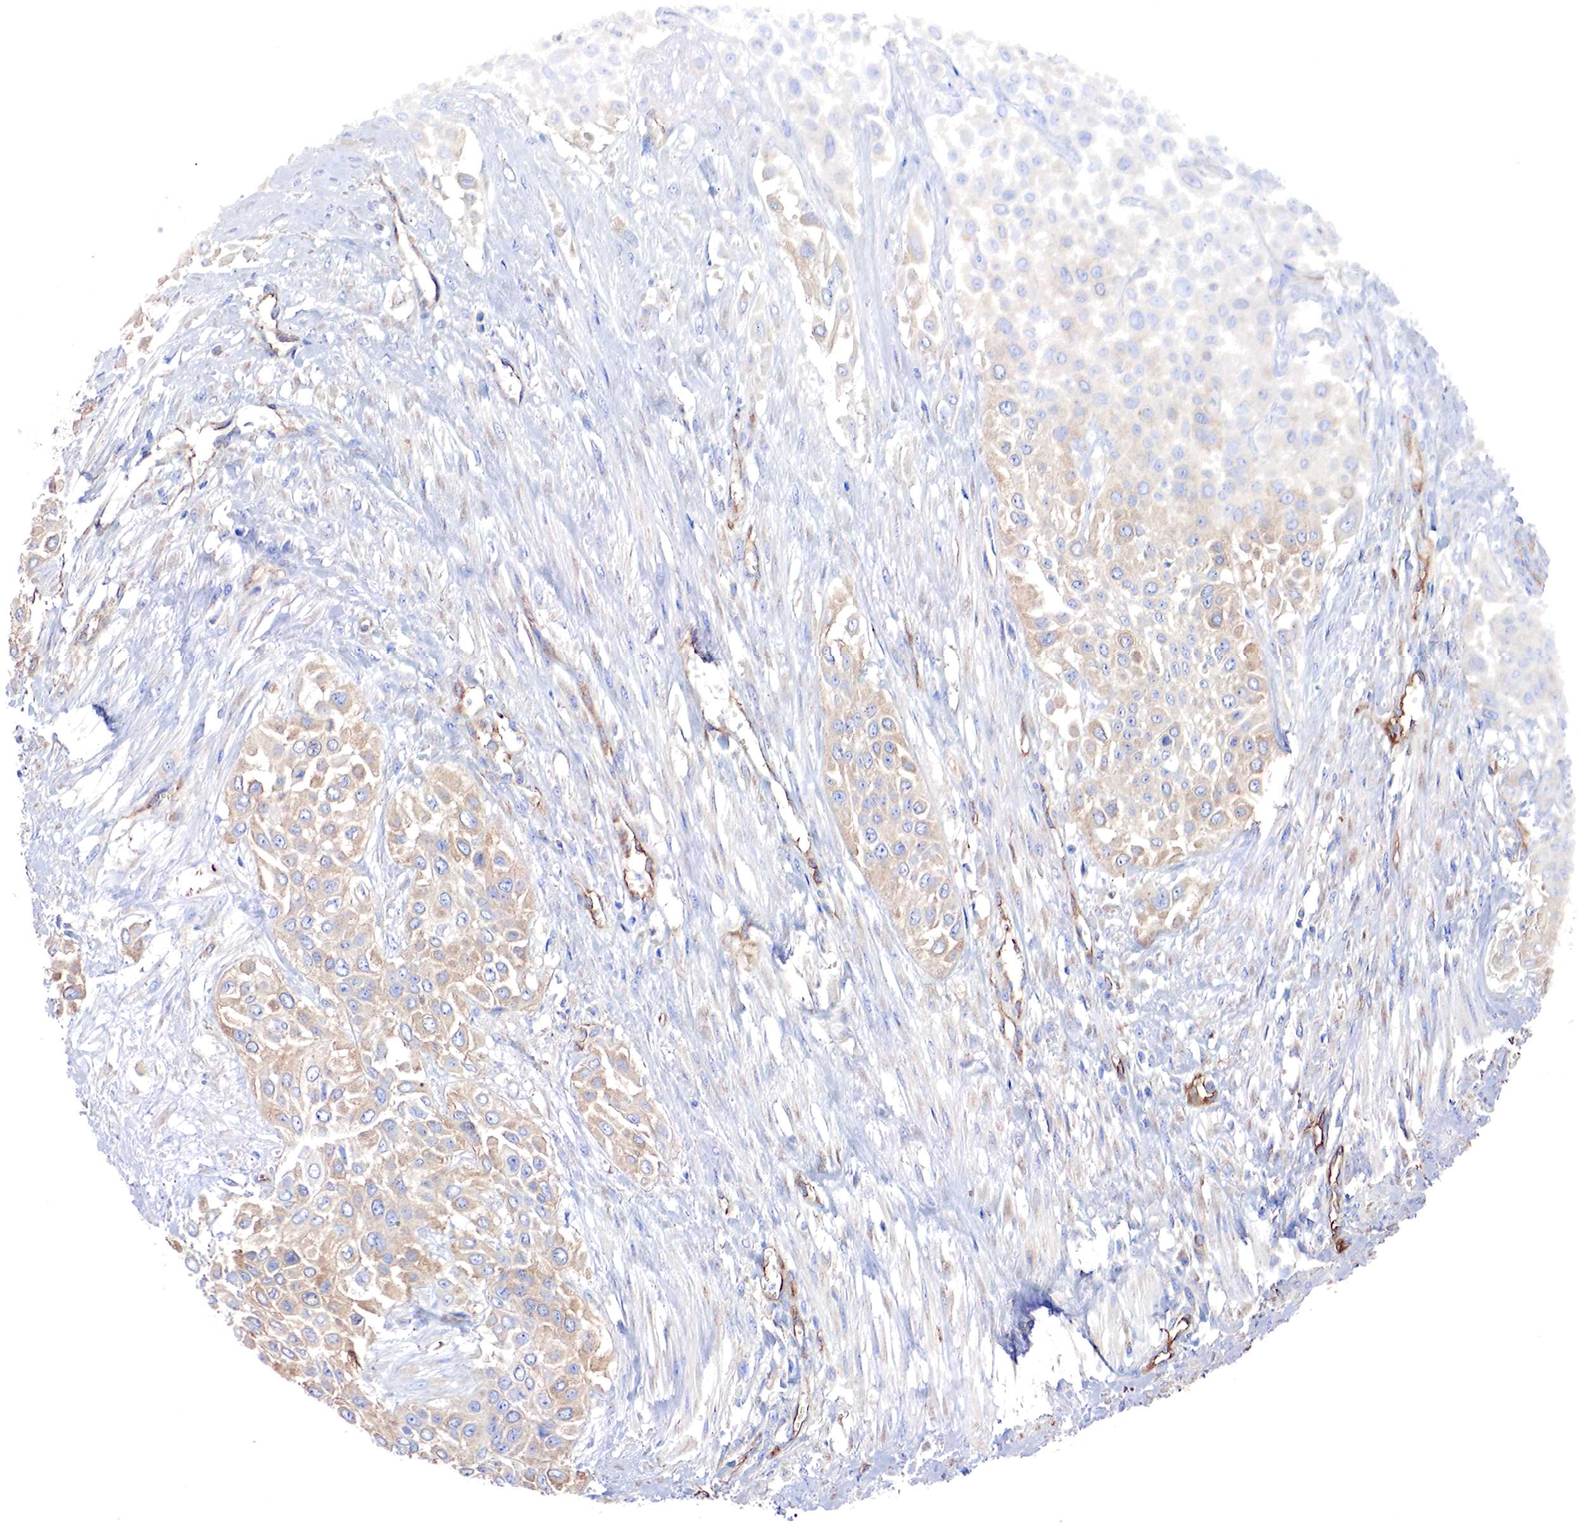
{"staining": {"intensity": "moderate", "quantity": "25%-75%", "location": "cytoplasmic/membranous"}, "tissue": "urothelial cancer", "cell_type": "Tumor cells", "image_type": "cancer", "snomed": [{"axis": "morphology", "description": "Urothelial carcinoma, High grade"}, {"axis": "topography", "description": "Urinary bladder"}], "caption": "High-power microscopy captured an immunohistochemistry photomicrograph of urothelial cancer, revealing moderate cytoplasmic/membranous positivity in approximately 25%-75% of tumor cells. The protein of interest is shown in brown color, while the nuclei are stained blue.", "gene": "RDX", "patient": {"sex": "male", "age": 57}}